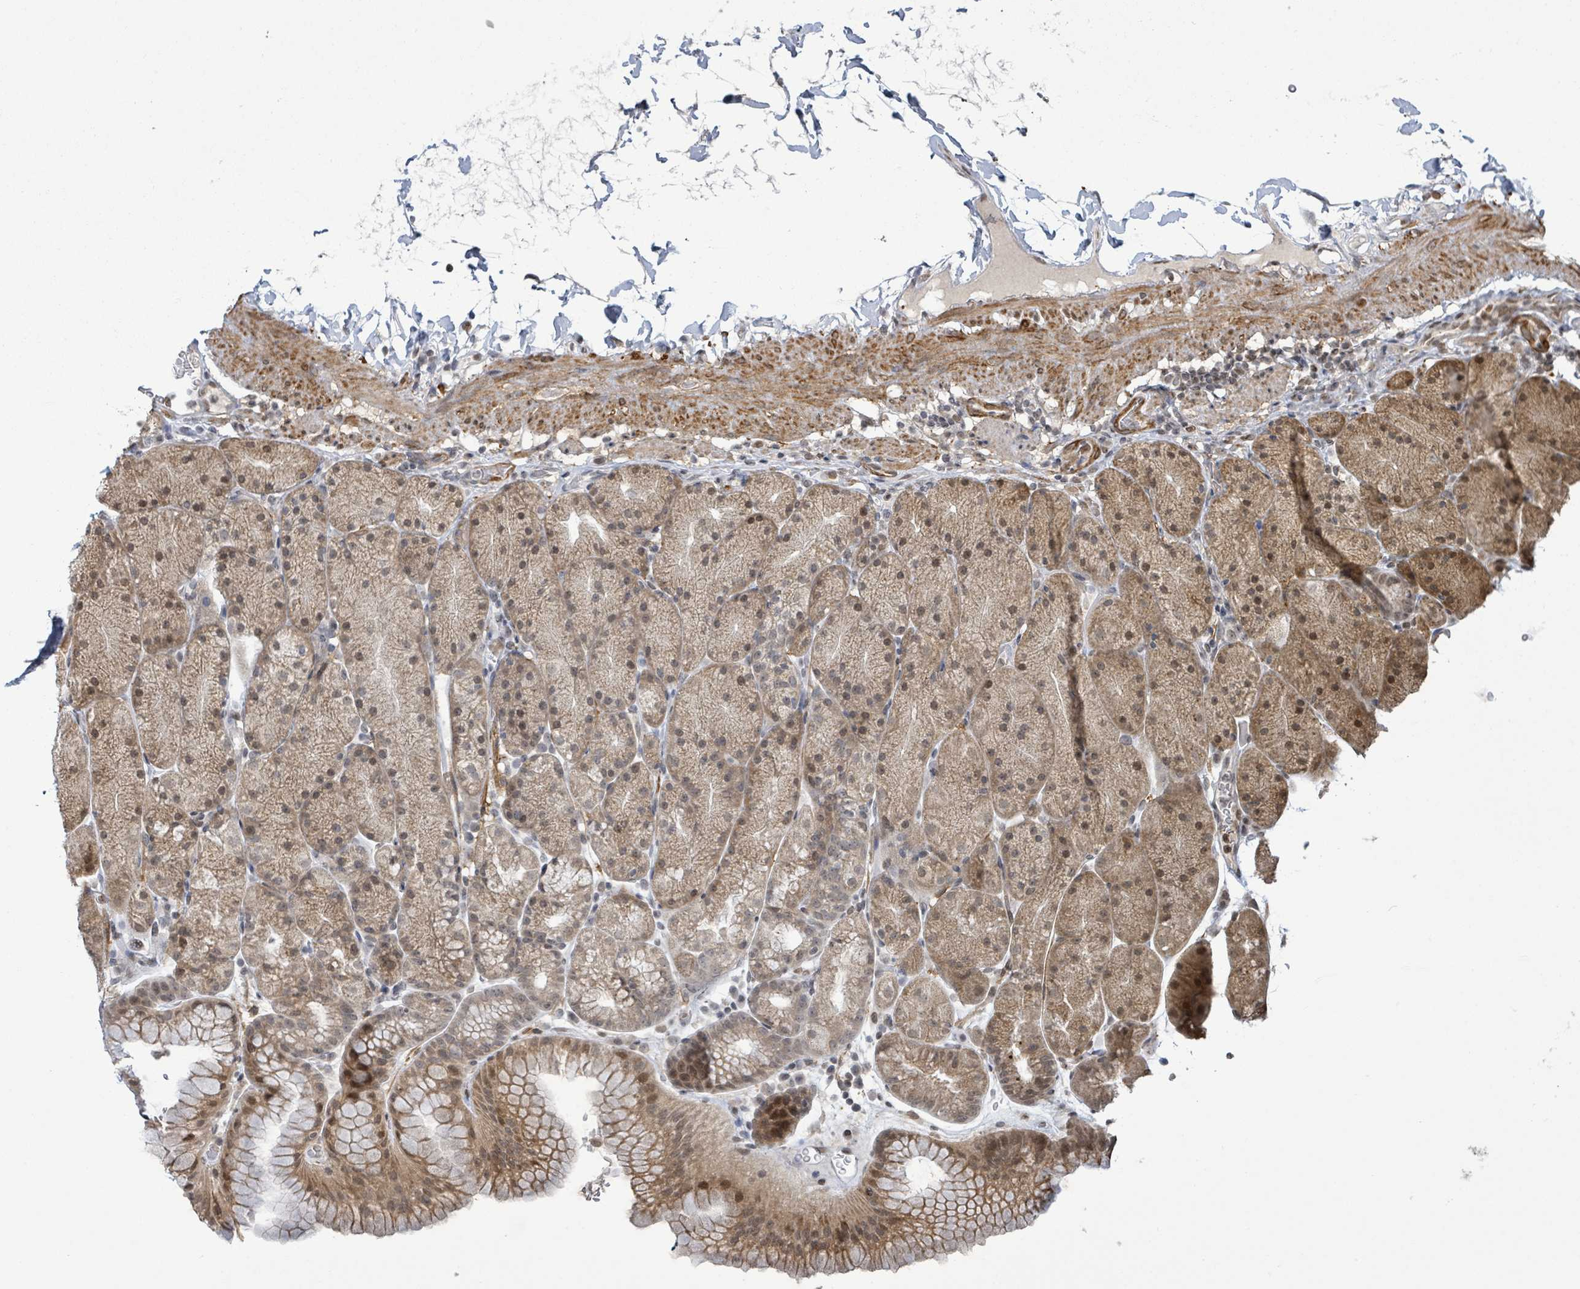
{"staining": {"intensity": "moderate", "quantity": ">75%", "location": "cytoplasmic/membranous,nuclear"}, "tissue": "stomach", "cell_type": "Glandular cells", "image_type": "normal", "snomed": [{"axis": "morphology", "description": "Normal tissue, NOS"}, {"axis": "topography", "description": "Stomach, upper"}, {"axis": "topography", "description": "Stomach, lower"}], "caption": "Protein expression analysis of benign human stomach reveals moderate cytoplasmic/membranous,nuclear expression in about >75% of glandular cells.", "gene": "SBF2", "patient": {"sex": "male", "age": 67}}